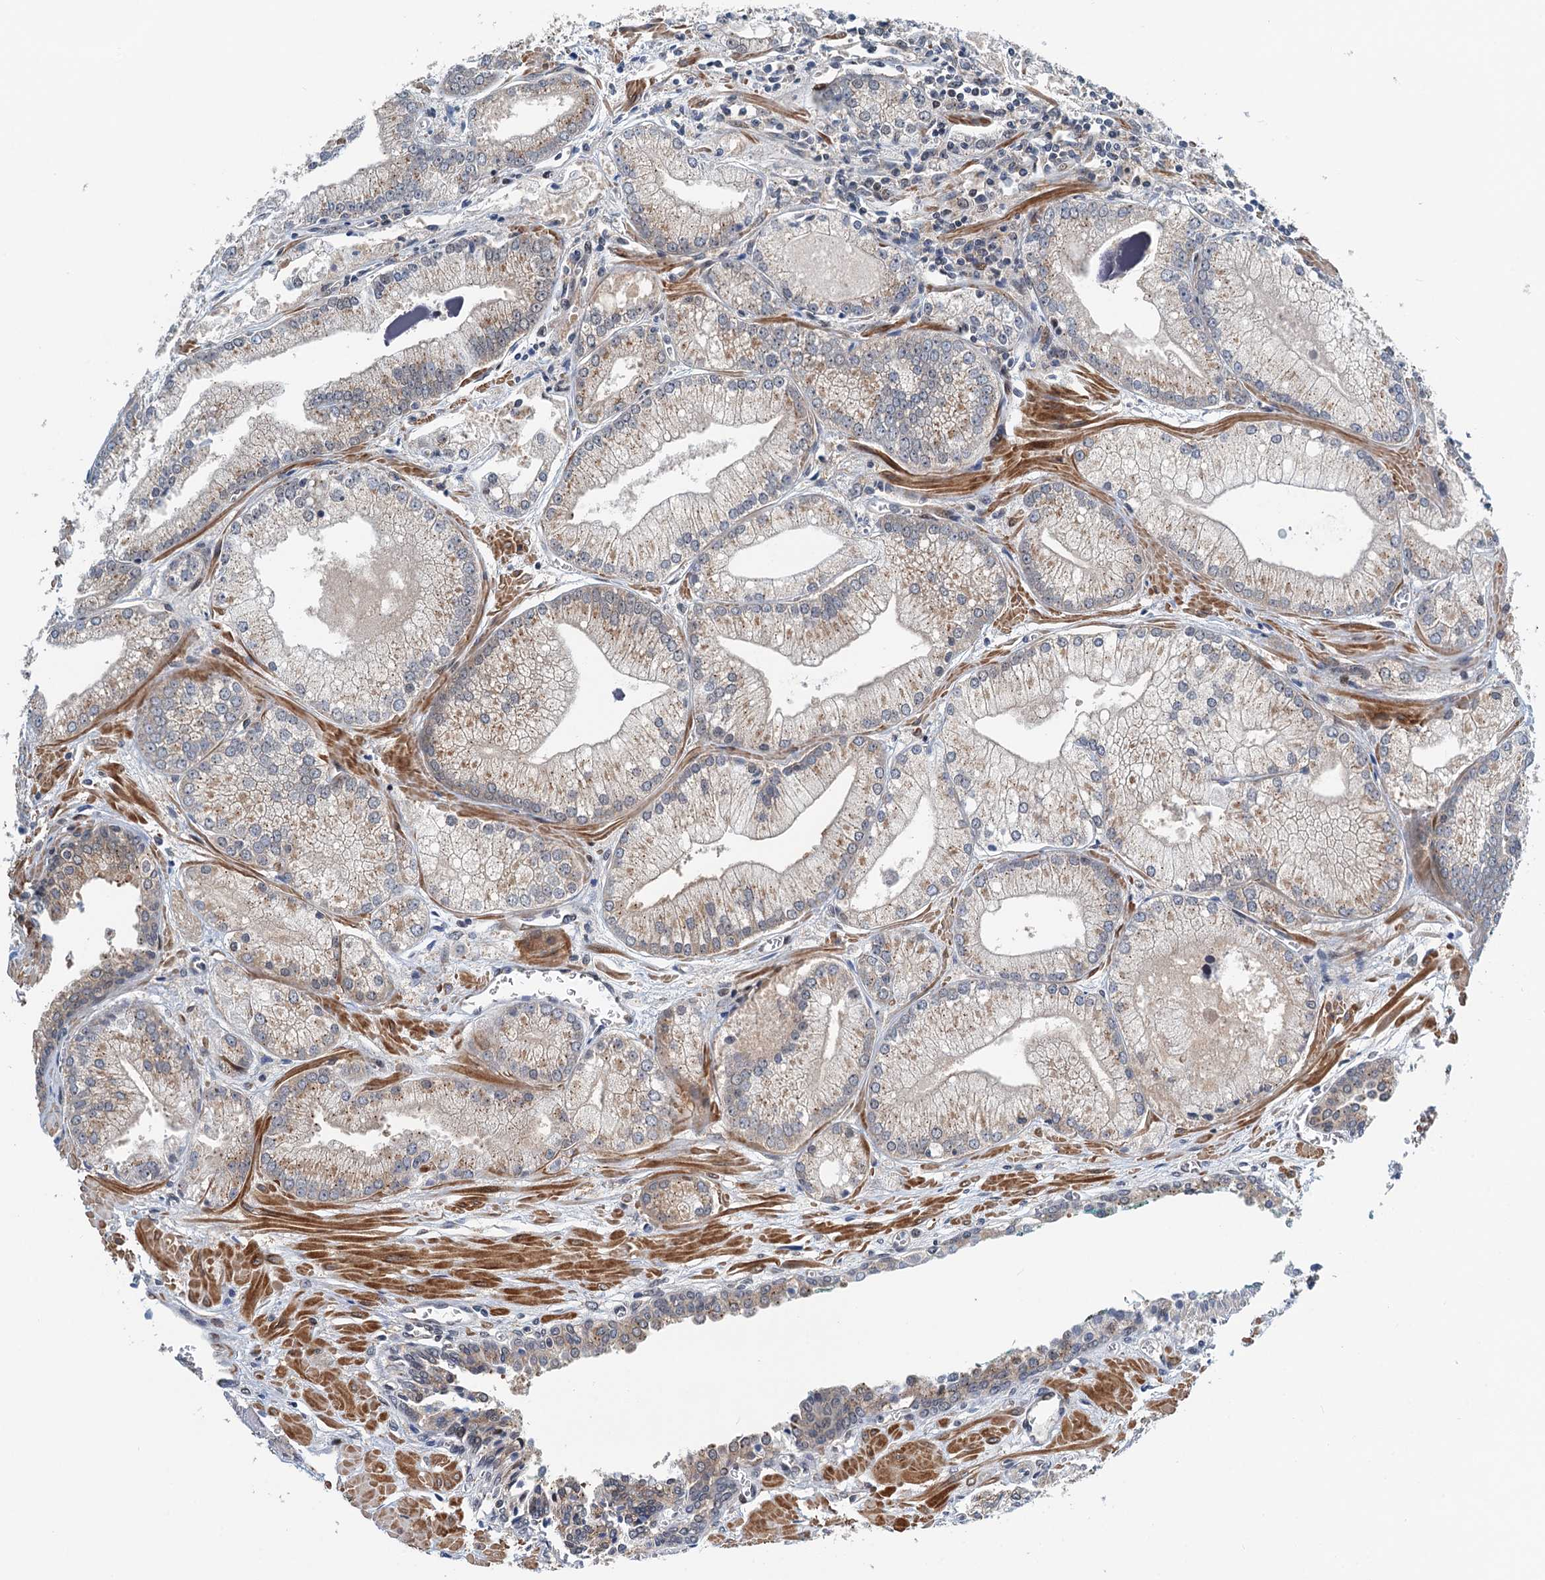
{"staining": {"intensity": "weak", "quantity": "25%-75%", "location": "cytoplasmic/membranous"}, "tissue": "prostate cancer", "cell_type": "Tumor cells", "image_type": "cancer", "snomed": [{"axis": "morphology", "description": "Adenocarcinoma, Low grade"}, {"axis": "topography", "description": "Prostate"}], "caption": "Approximately 25%-75% of tumor cells in human low-grade adenocarcinoma (prostate) show weak cytoplasmic/membranous protein expression as visualized by brown immunohistochemical staining.", "gene": "DYNC2I2", "patient": {"sex": "male", "age": 67}}